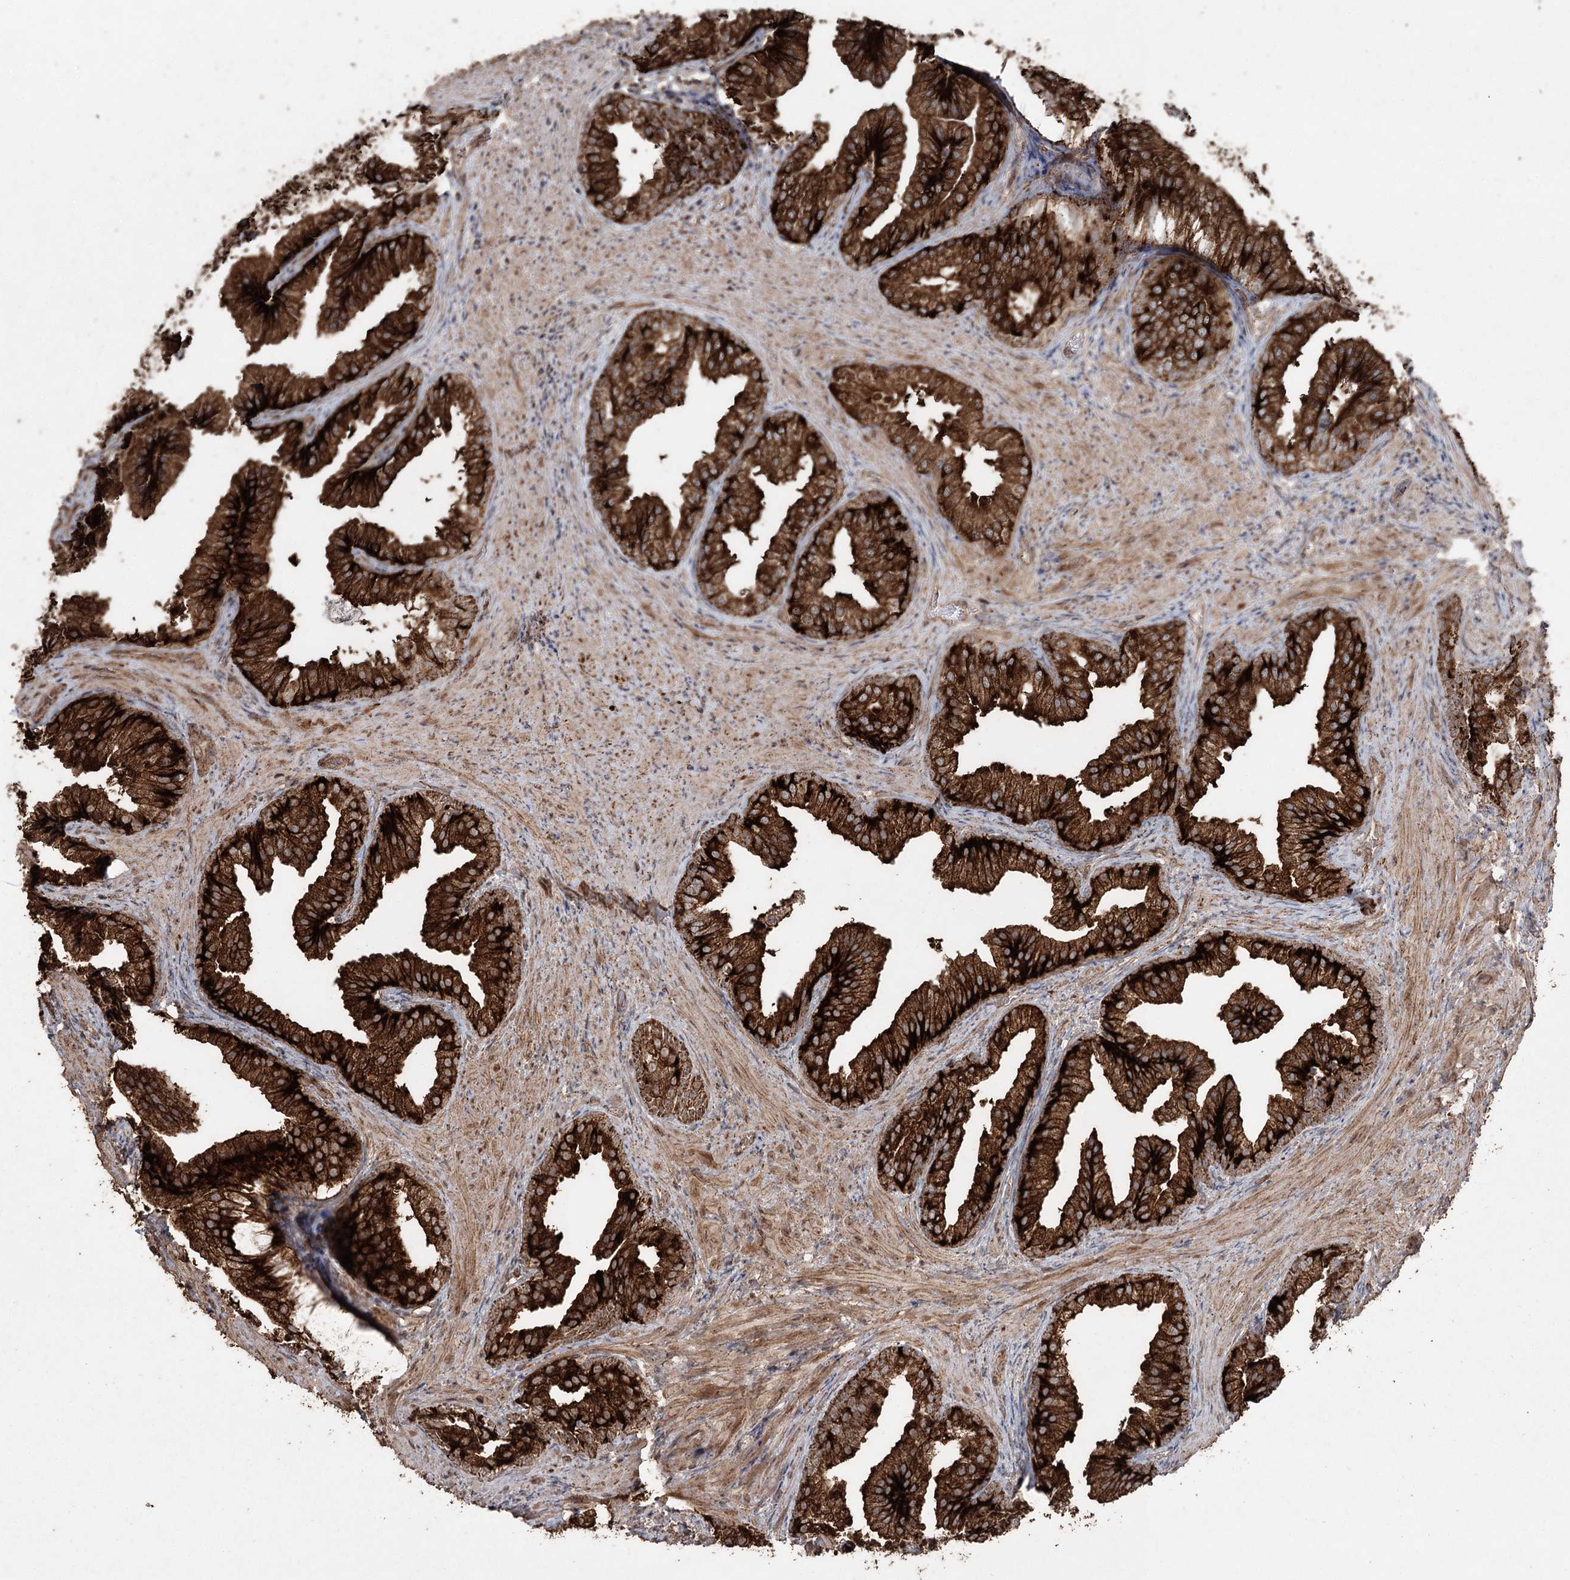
{"staining": {"intensity": "strong", "quantity": ">75%", "location": "cytoplasmic/membranous"}, "tissue": "prostate", "cell_type": "Glandular cells", "image_type": "normal", "snomed": [{"axis": "morphology", "description": "Normal tissue, NOS"}, {"axis": "topography", "description": "Prostate"}], "caption": "Immunohistochemistry (DAB (3,3'-diaminobenzidine)) staining of unremarkable human prostate demonstrates strong cytoplasmic/membranous protein expression in about >75% of glandular cells. (Stains: DAB in brown, nuclei in blue, Microscopy: brightfield microscopy at high magnification).", "gene": "SLF2", "patient": {"sex": "male", "age": 76}}